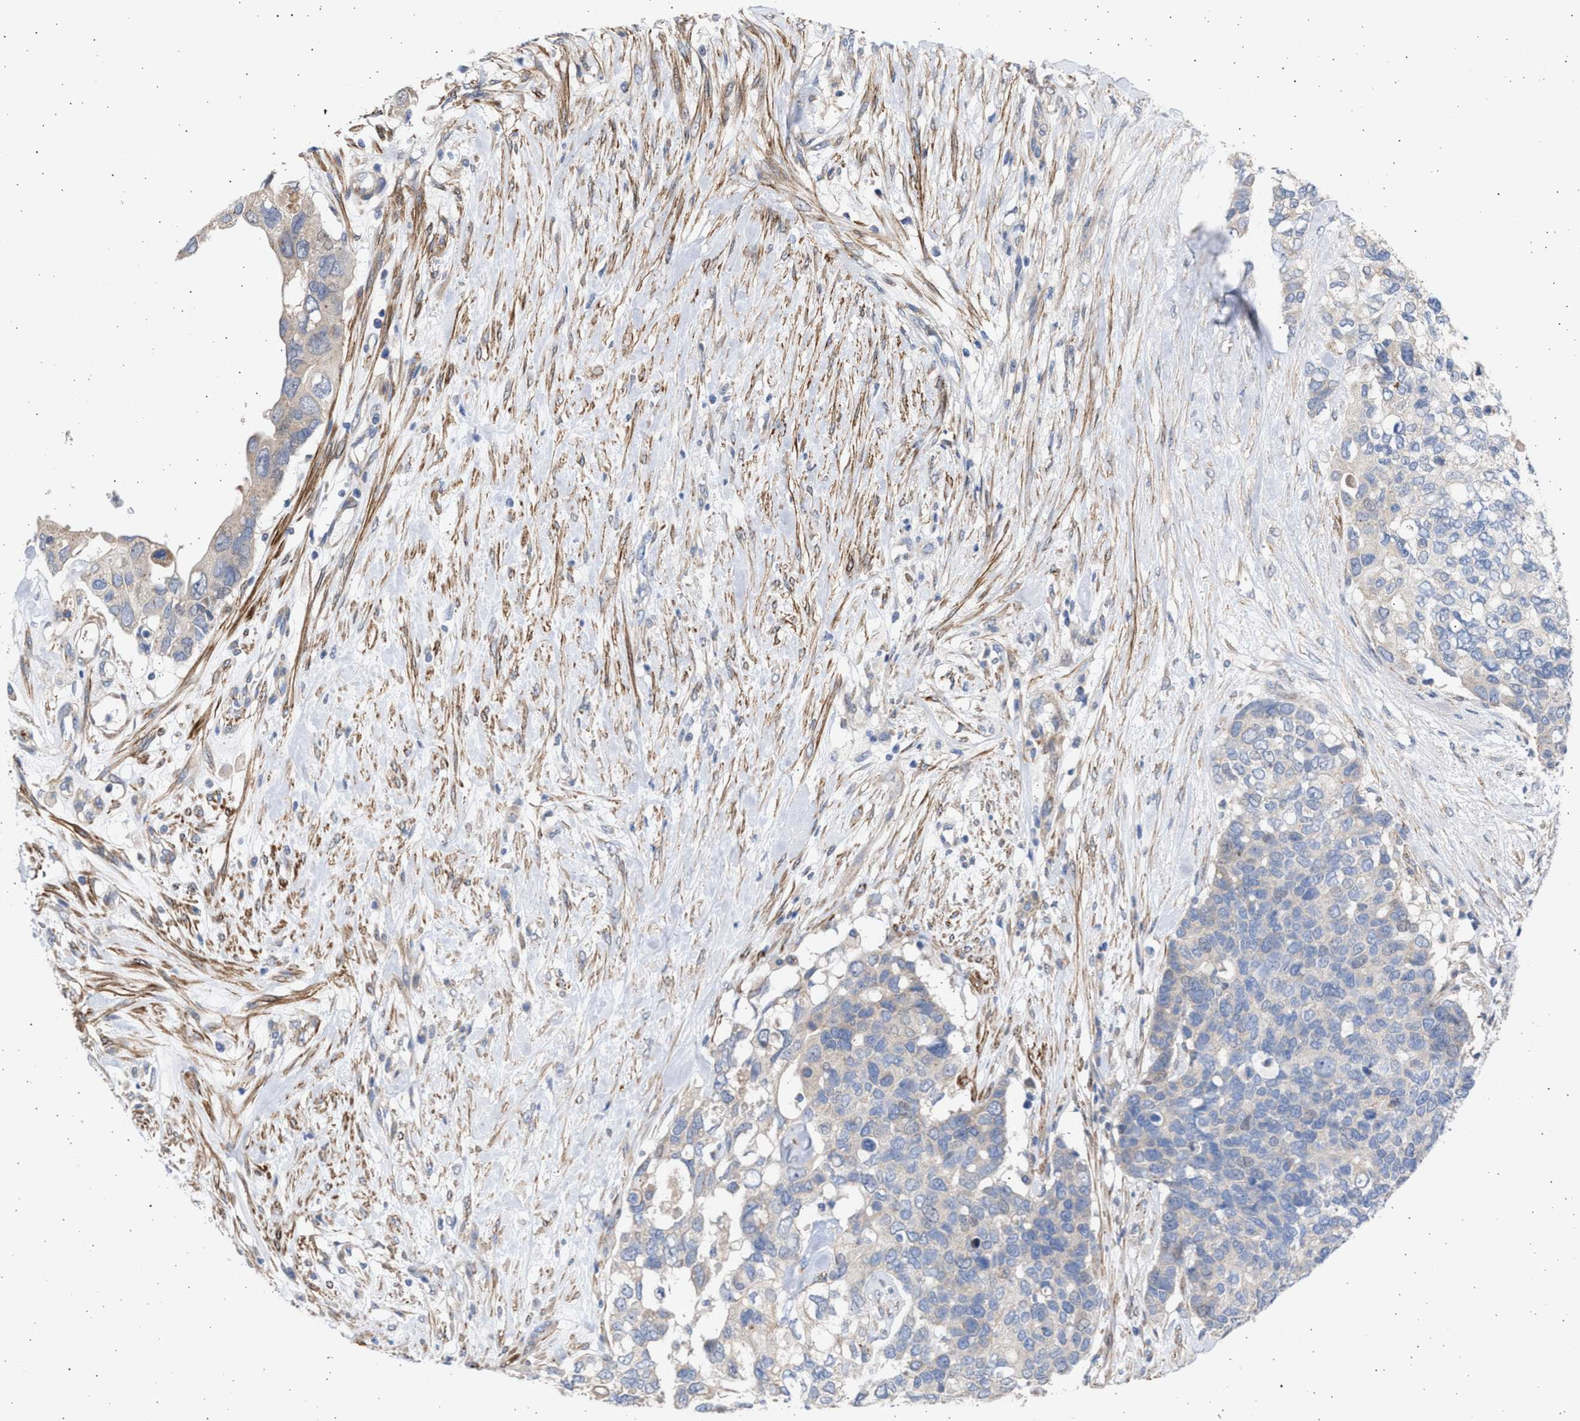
{"staining": {"intensity": "negative", "quantity": "none", "location": "none"}, "tissue": "pancreatic cancer", "cell_type": "Tumor cells", "image_type": "cancer", "snomed": [{"axis": "morphology", "description": "Adenocarcinoma, NOS"}, {"axis": "topography", "description": "Pancreas"}], "caption": "A high-resolution micrograph shows IHC staining of pancreatic cancer, which exhibits no significant staining in tumor cells.", "gene": "NBR1", "patient": {"sex": "female", "age": 56}}